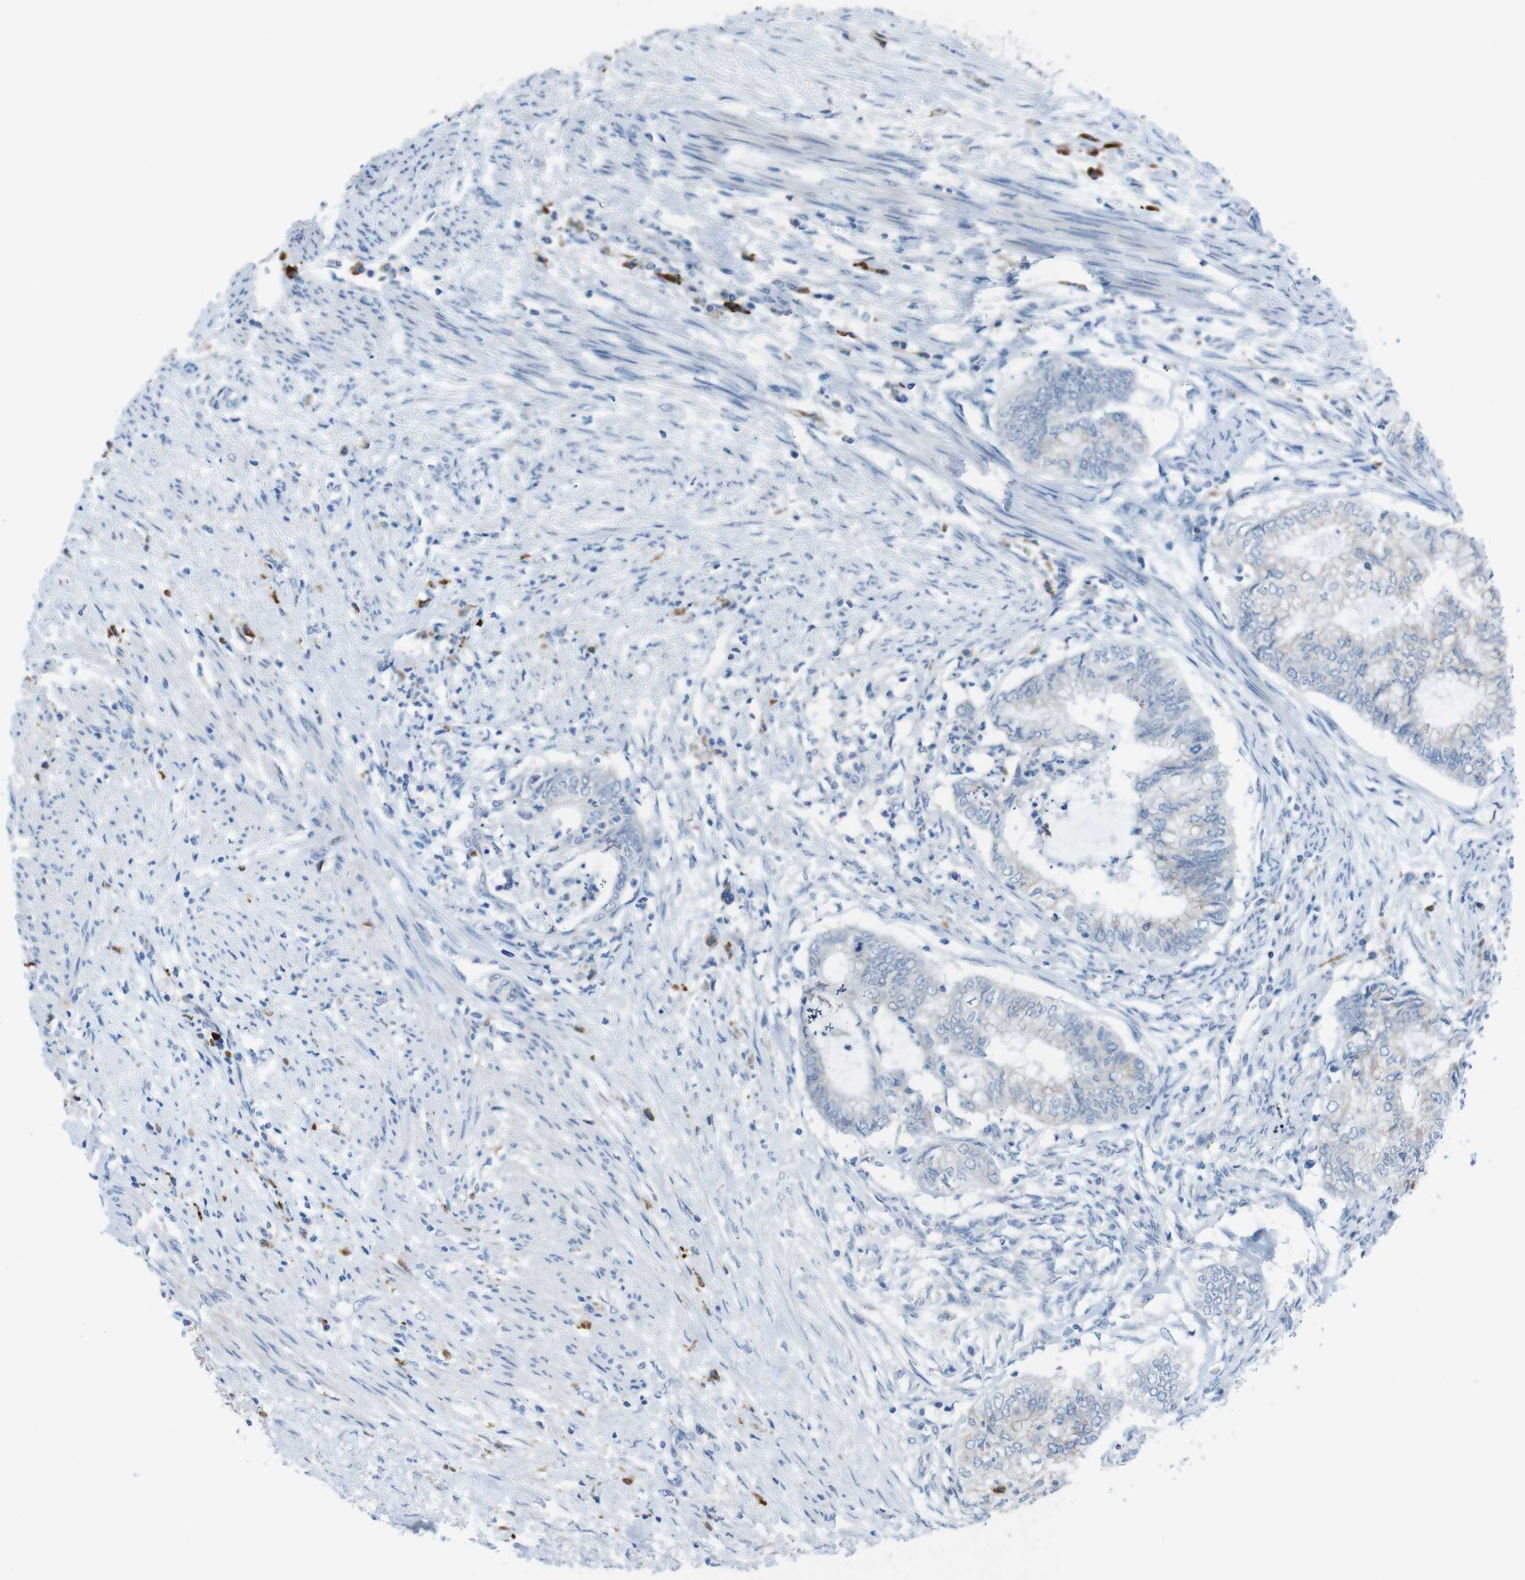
{"staining": {"intensity": "weak", "quantity": "<25%", "location": "cytoplasmic/membranous"}, "tissue": "endometrial cancer", "cell_type": "Tumor cells", "image_type": "cancer", "snomed": [{"axis": "morphology", "description": "Necrosis, NOS"}, {"axis": "morphology", "description": "Adenocarcinoma, NOS"}, {"axis": "topography", "description": "Endometrium"}], "caption": "There is no significant positivity in tumor cells of endometrial adenocarcinoma.", "gene": "CLMN", "patient": {"sex": "female", "age": 79}}